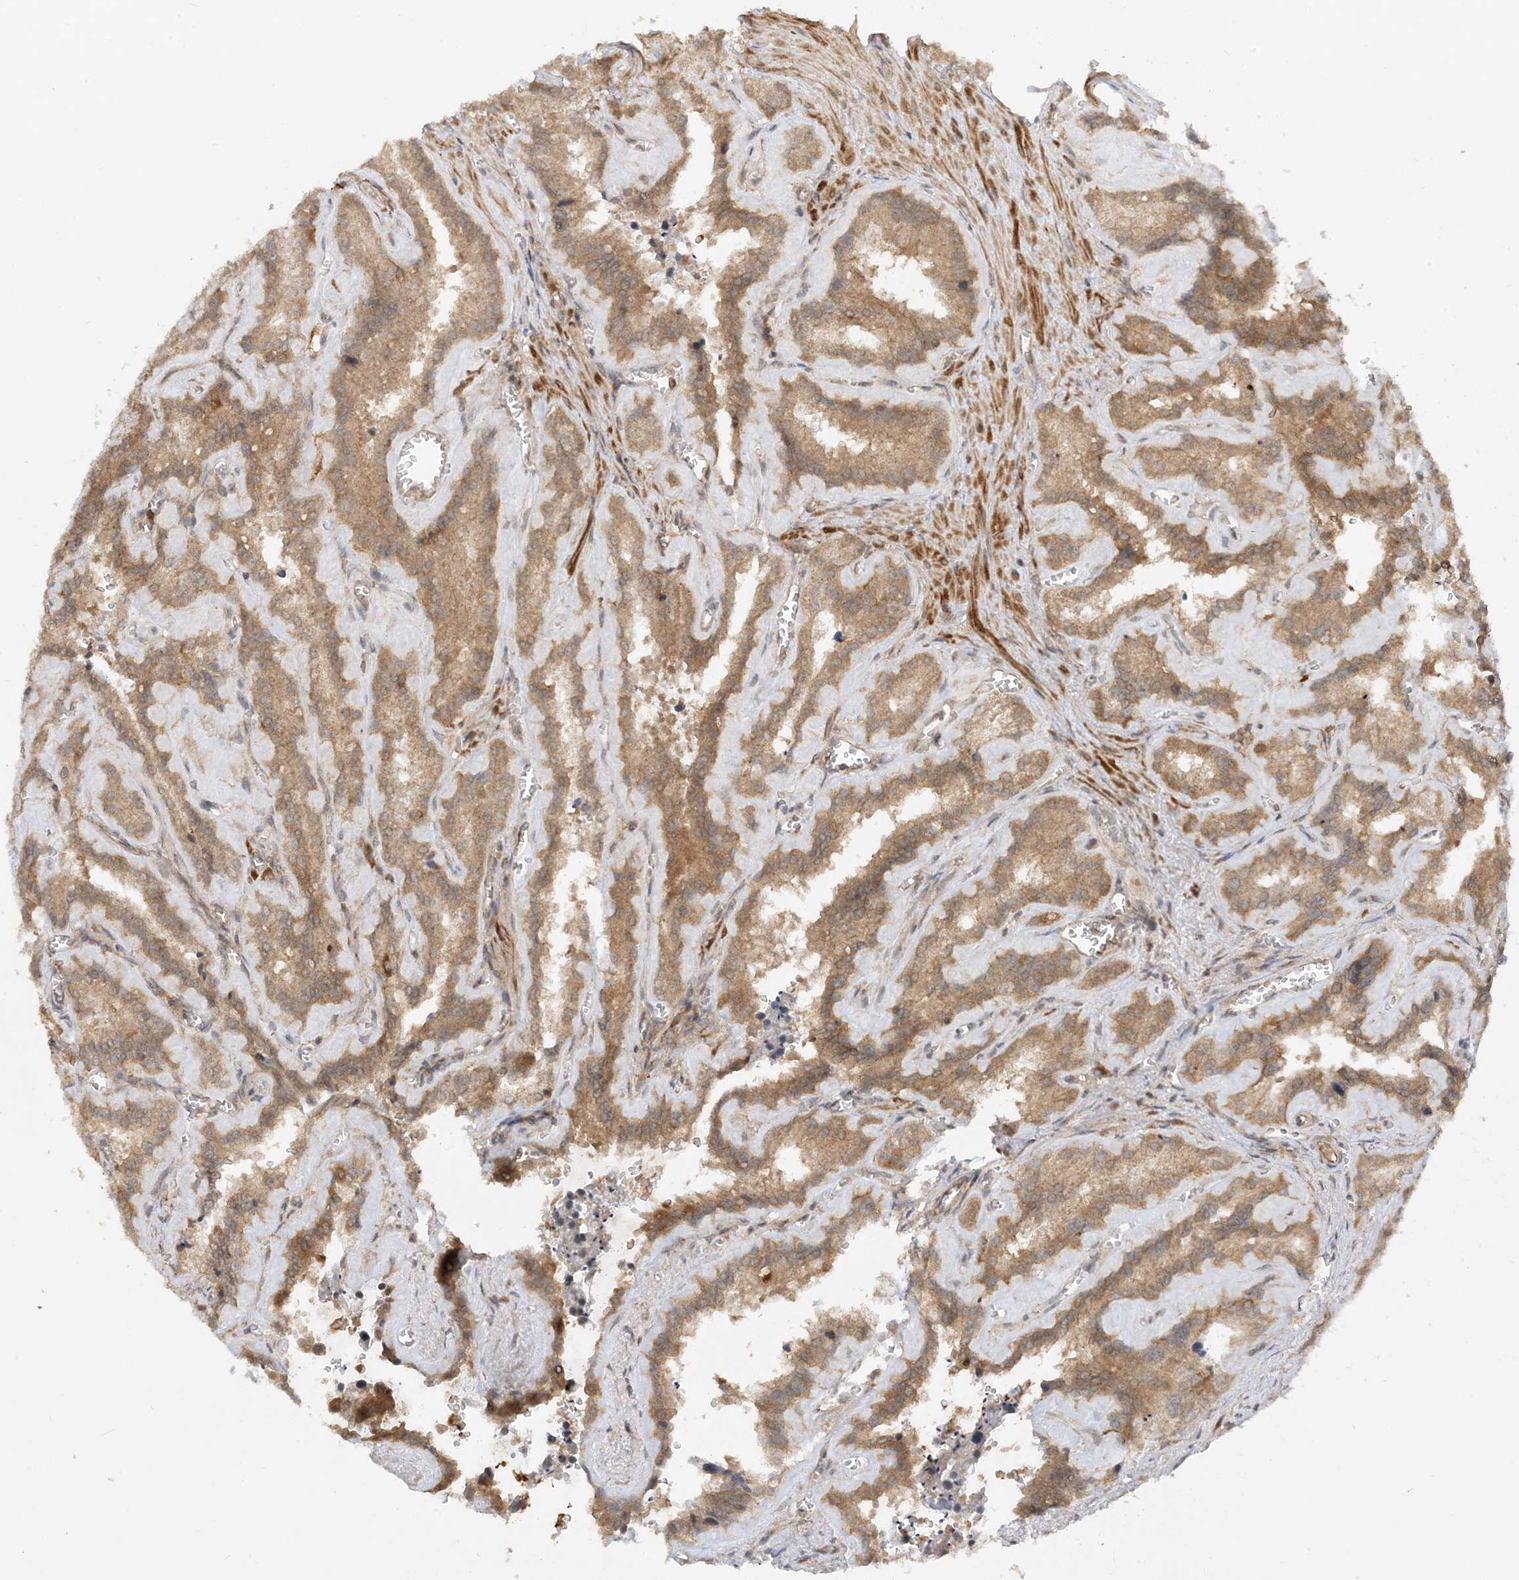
{"staining": {"intensity": "moderate", "quantity": ">75%", "location": "cytoplasmic/membranous"}, "tissue": "seminal vesicle", "cell_type": "Glandular cells", "image_type": "normal", "snomed": [{"axis": "morphology", "description": "Normal tissue, NOS"}, {"axis": "topography", "description": "Prostate"}, {"axis": "topography", "description": "Seminal veicle"}], "caption": "Protein analysis of unremarkable seminal vesicle reveals moderate cytoplasmic/membranous expression in about >75% of glandular cells.", "gene": "XRN1", "patient": {"sex": "male", "age": 59}}